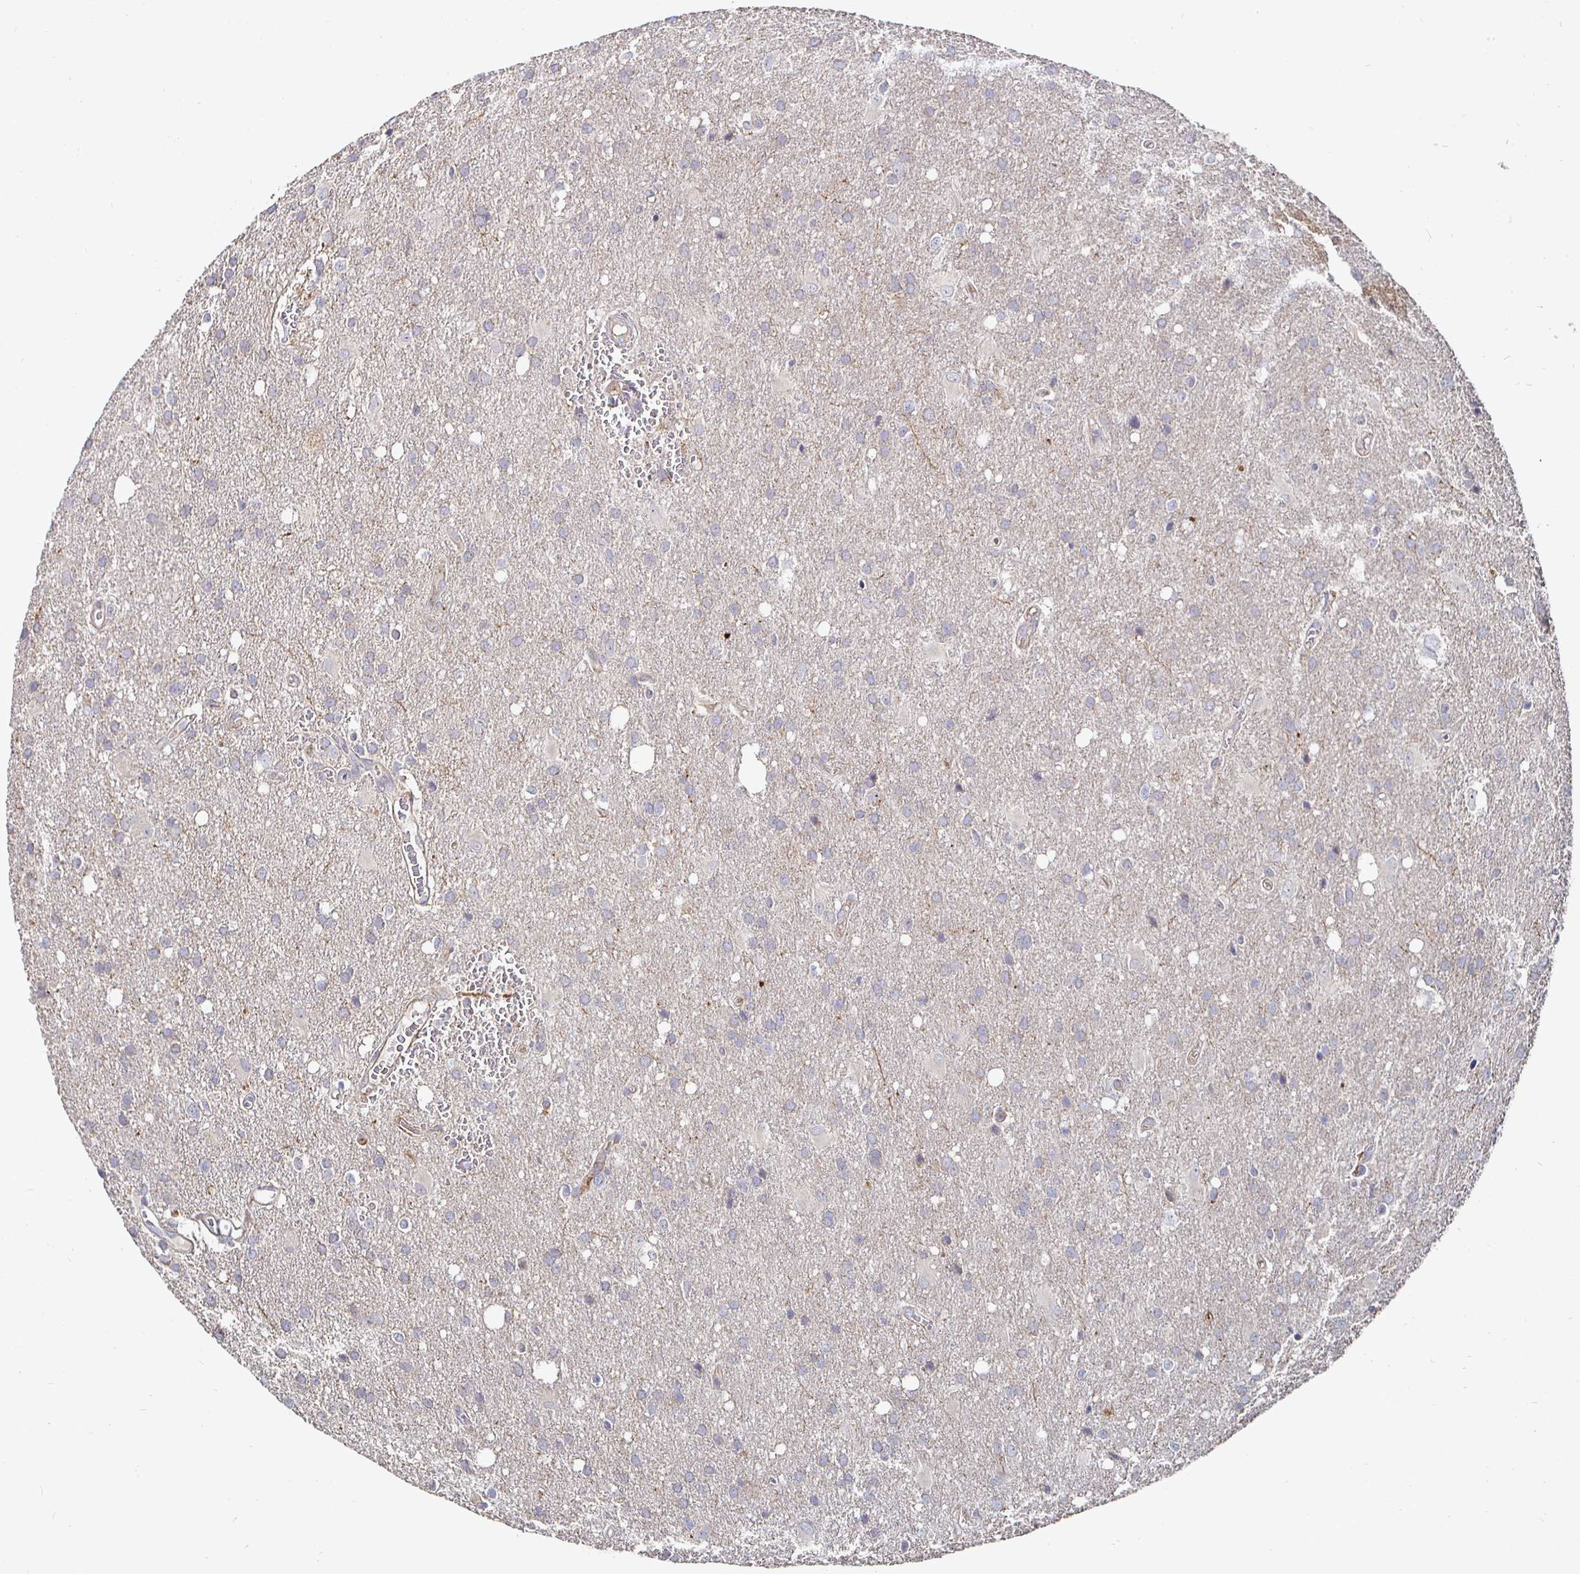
{"staining": {"intensity": "negative", "quantity": "none", "location": "none"}, "tissue": "glioma", "cell_type": "Tumor cells", "image_type": "cancer", "snomed": [{"axis": "morphology", "description": "Glioma, malignant, Low grade"}, {"axis": "topography", "description": "Brain"}], "caption": "Malignant glioma (low-grade) was stained to show a protein in brown. There is no significant staining in tumor cells. (IHC, brightfield microscopy, high magnification).", "gene": "NRSN1", "patient": {"sex": "male", "age": 66}}